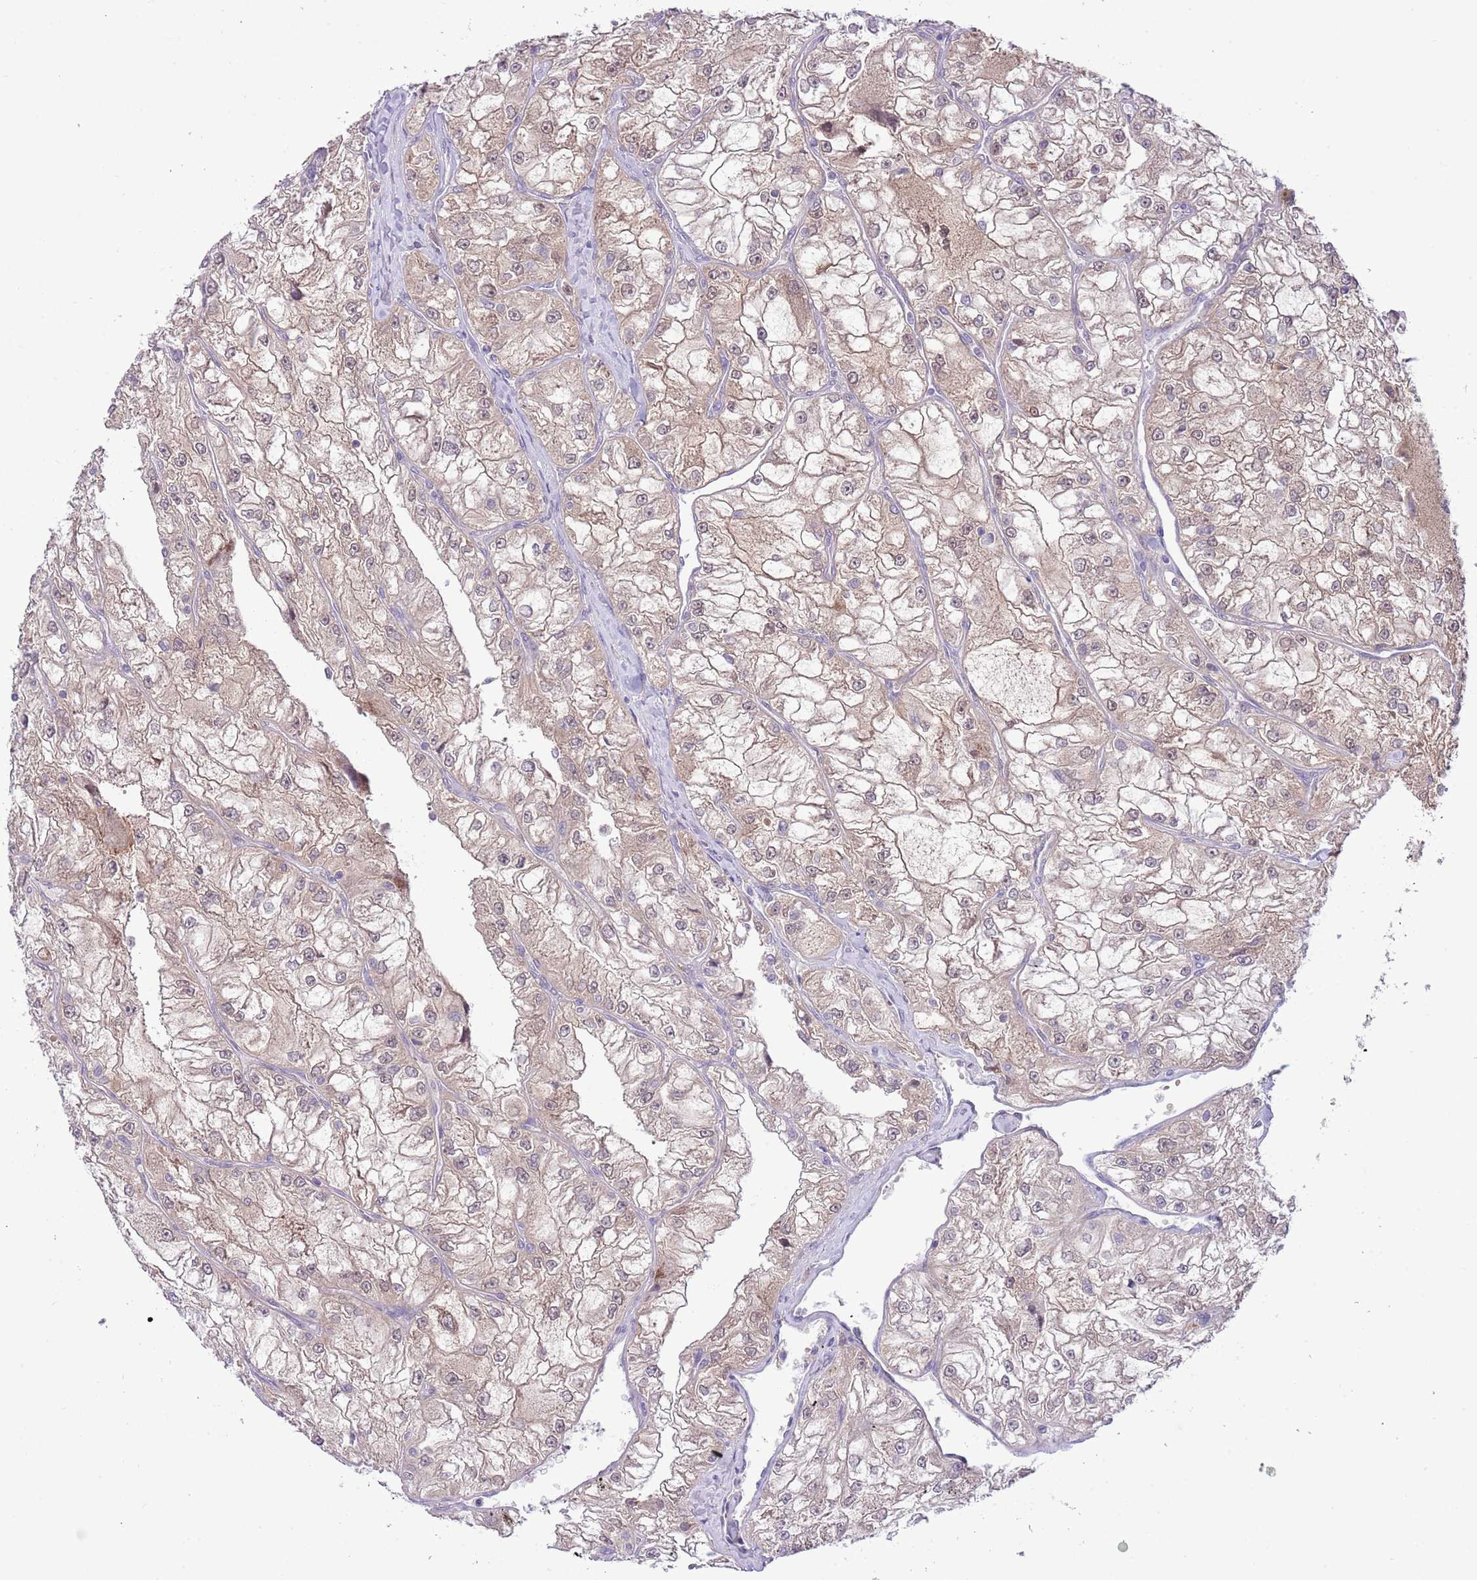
{"staining": {"intensity": "moderate", "quantity": ">75%", "location": "cytoplasmic/membranous"}, "tissue": "renal cancer", "cell_type": "Tumor cells", "image_type": "cancer", "snomed": [{"axis": "morphology", "description": "Adenocarcinoma, NOS"}, {"axis": "topography", "description": "Kidney"}], "caption": "A histopathology image showing moderate cytoplasmic/membranous expression in approximately >75% of tumor cells in adenocarcinoma (renal), as visualized by brown immunohistochemical staining.", "gene": "GALK2", "patient": {"sex": "female", "age": 72}}